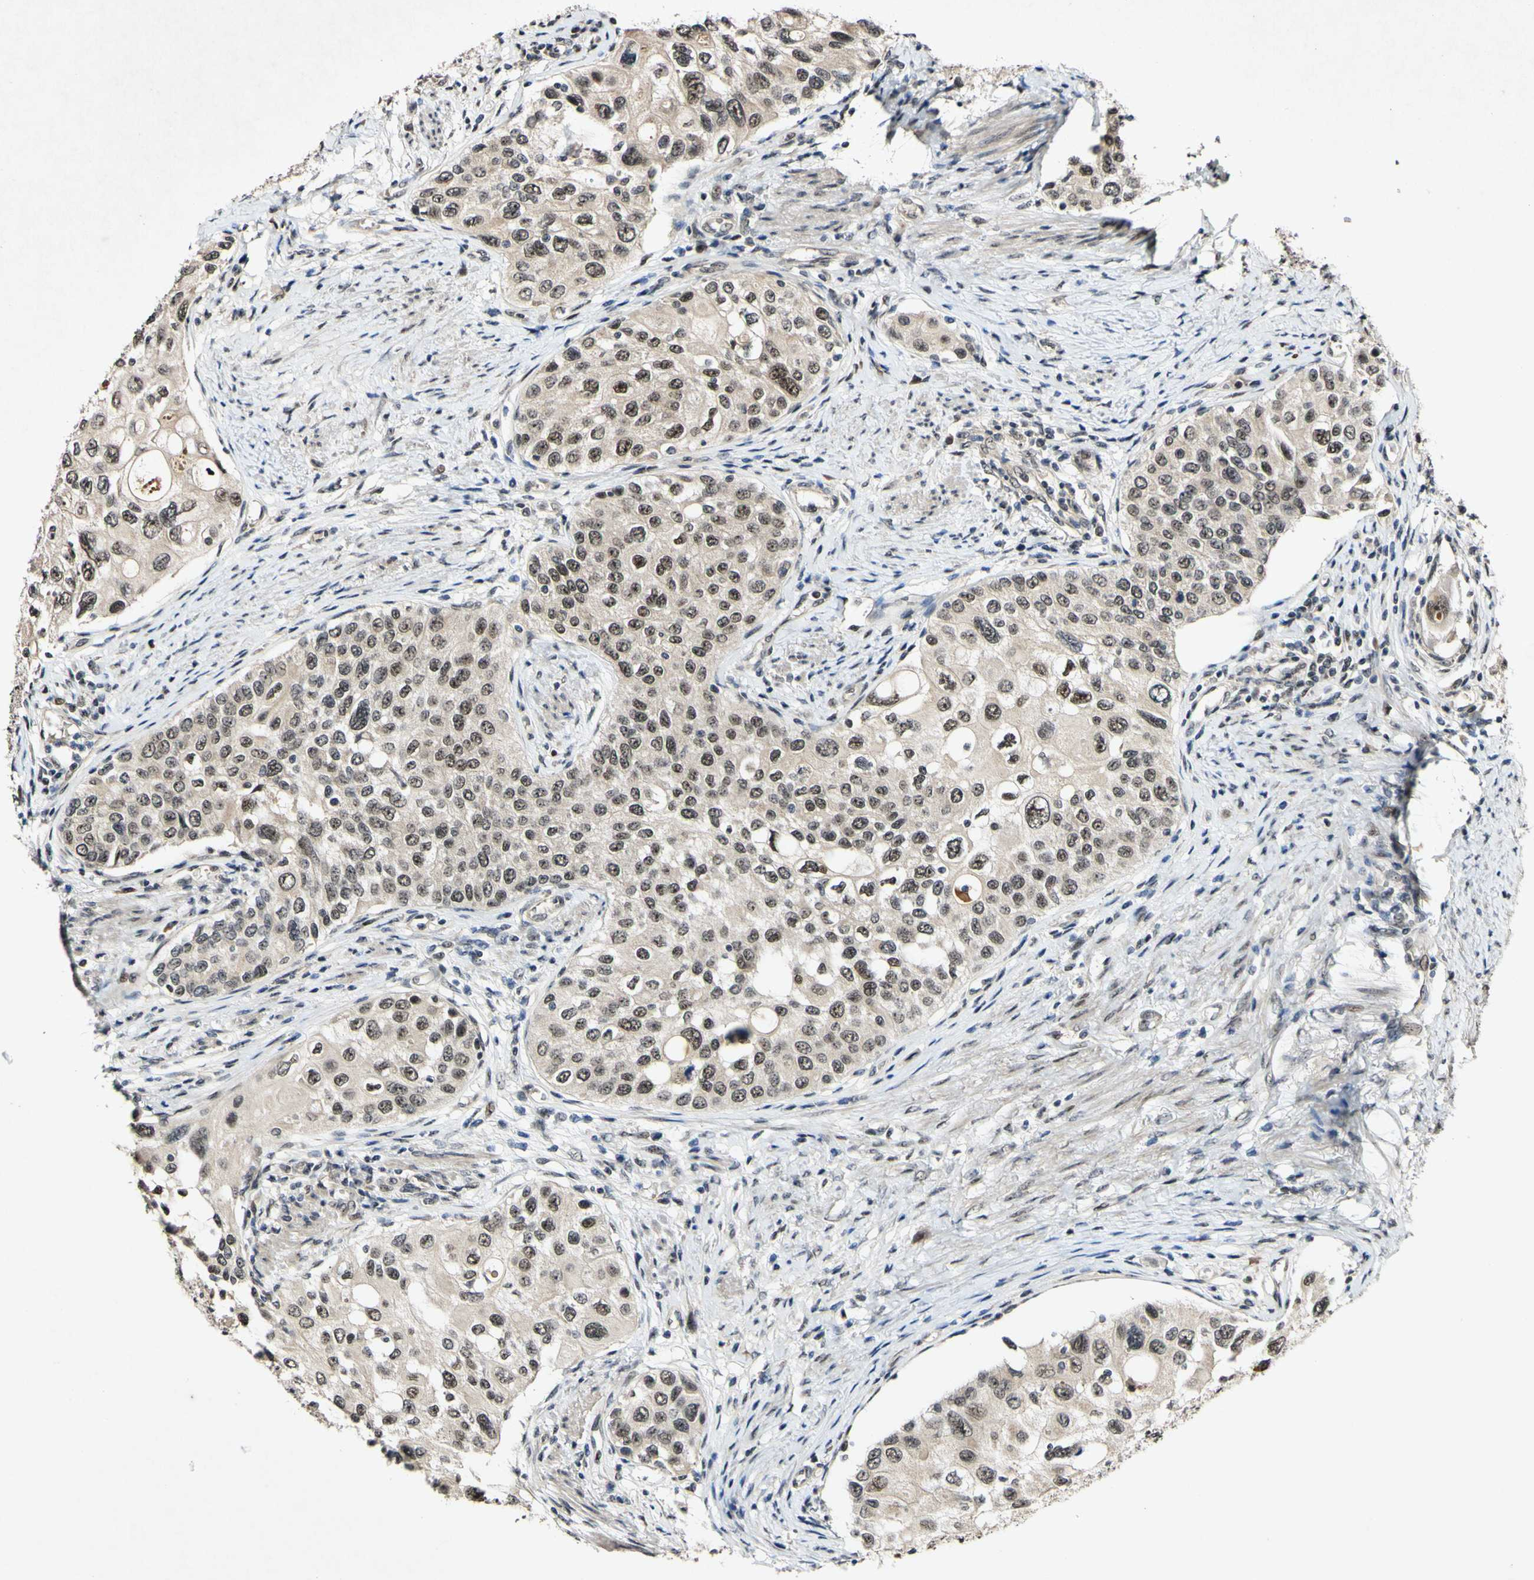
{"staining": {"intensity": "moderate", "quantity": "25%-75%", "location": "nuclear"}, "tissue": "urothelial cancer", "cell_type": "Tumor cells", "image_type": "cancer", "snomed": [{"axis": "morphology", "description": "Urothelial carcinoma, High grade"}, {"axis": "topography", "description": "Urinary bladder"}], "caption": "This is a photomicrograph of immunohistochemistry (IHC) staining of urothelial carcinoma (high-grade), which shows moderate expression in the nuclear of tumor cells.", "gene": "POLR2F", "patient": {"sex": "female", "age": 56}}